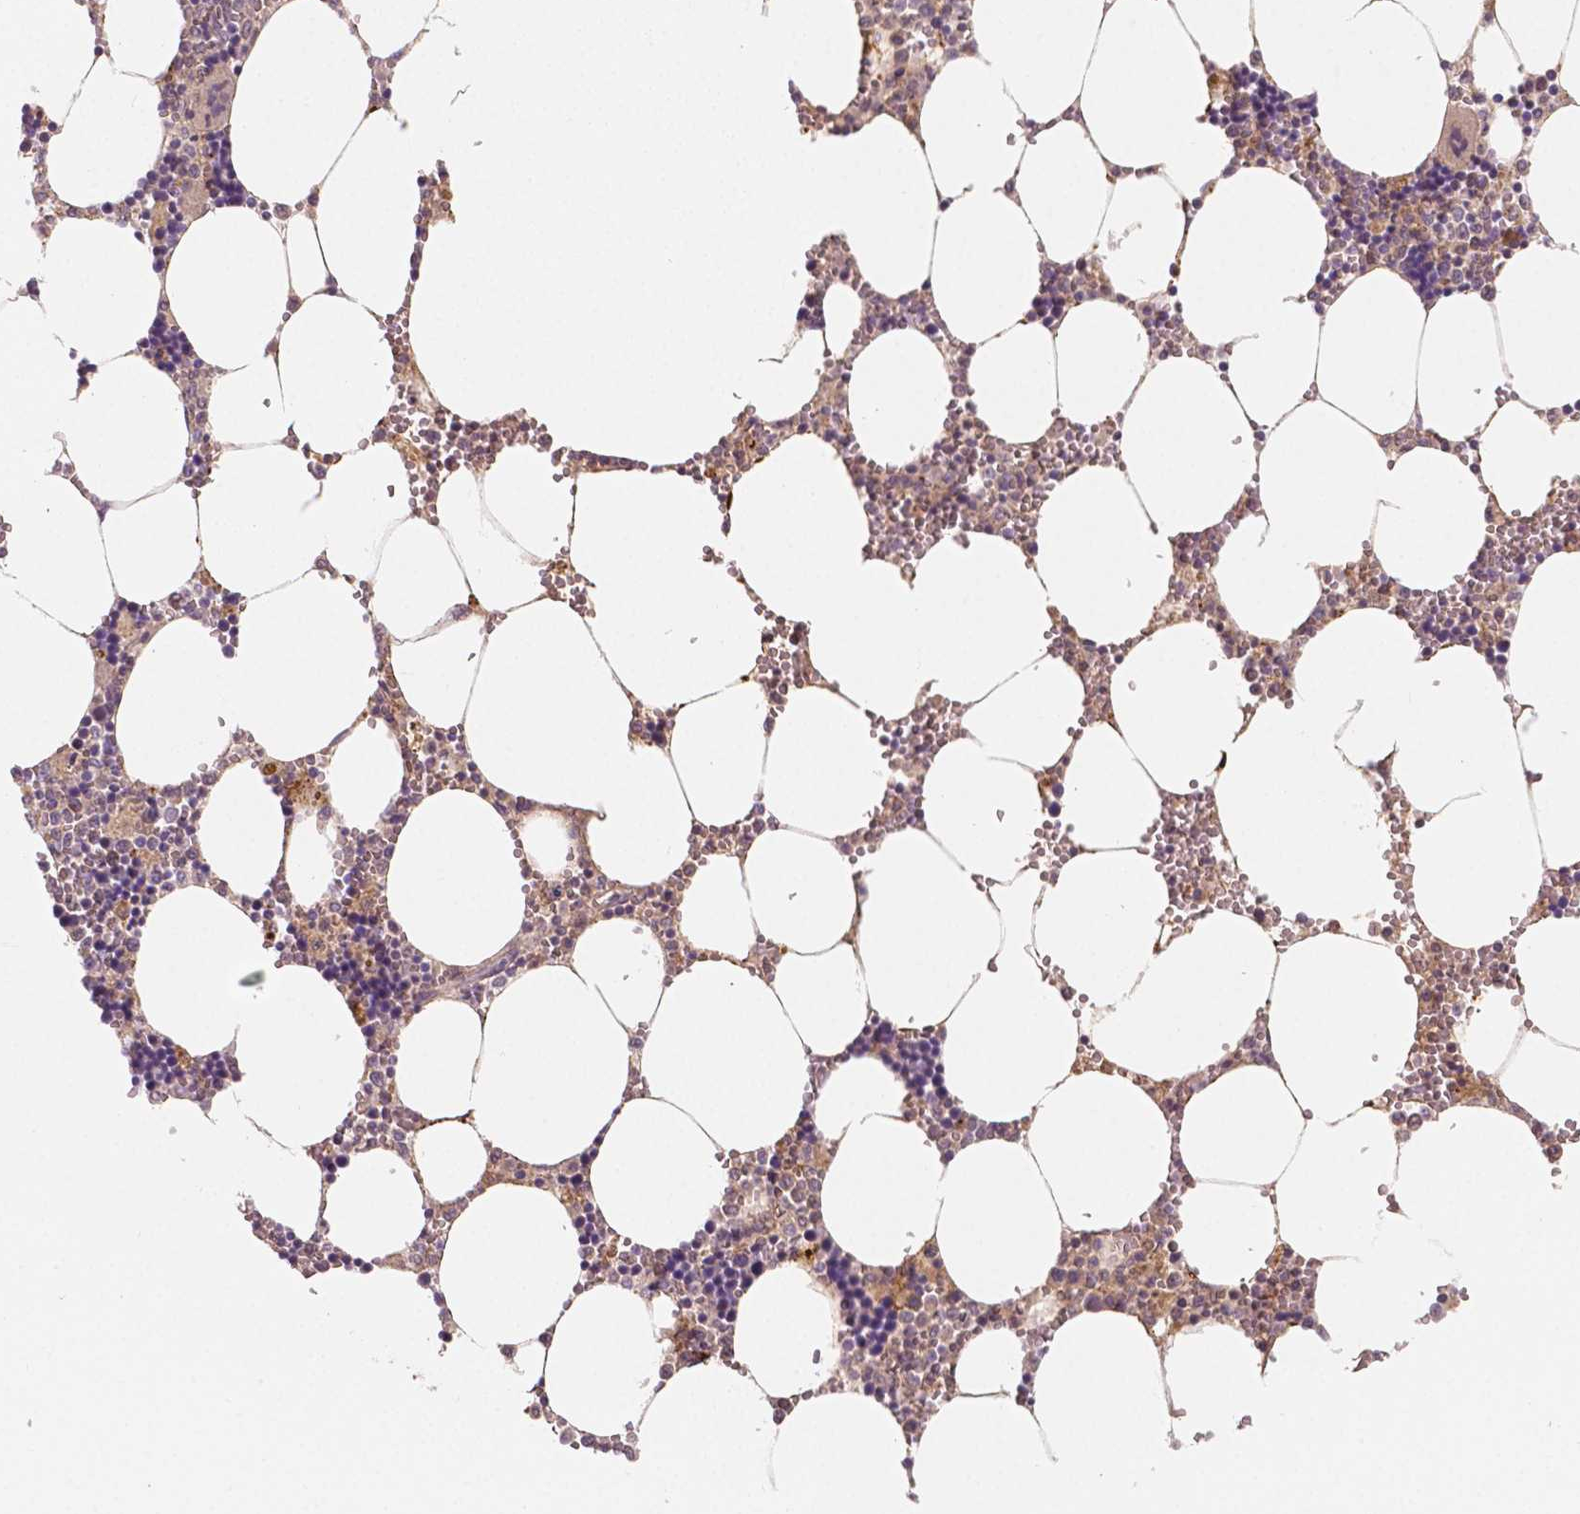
{"staining": {"intensity": "negative", "quantity": "none", "location": "none"}, "tissue": "bone marrow", "cell_type": "Hematopoietic cells", "image_type": "normal", "snomed": [{"axis": "morphology", "description": "Normal tissue, NOS"}, {"axis": "topography", "description": "Bone marrow"}], "caption": "Histopathology image shows no protein expression in hematopoietic cells of normal bone marrow.", "gene": "APOA4", "patient": {"sex": "male", "age": 54}}